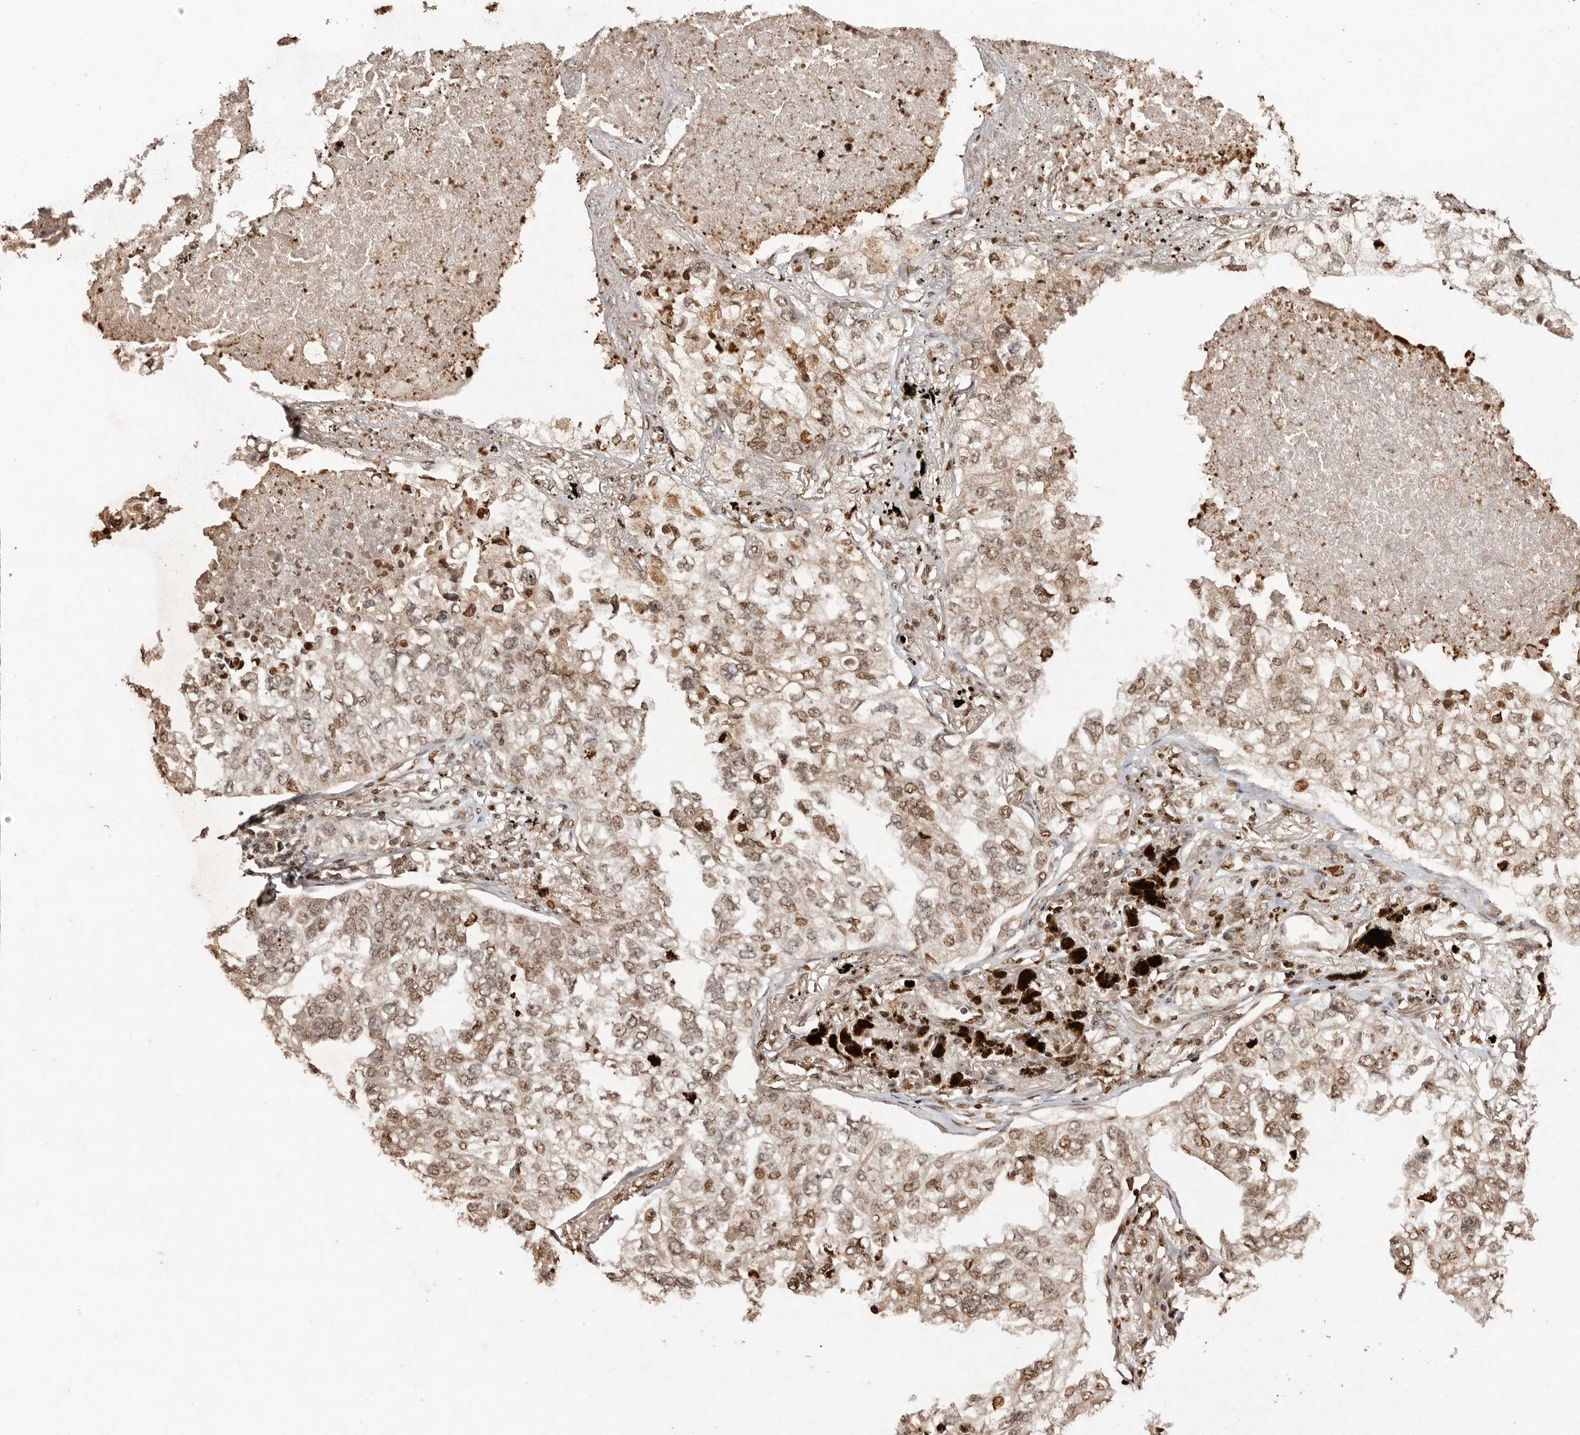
{"staining": {"intensity": "moderate", "quantity": ">75%", "location": "cytoplasmic/membranous,nuclear"}, "tissue": "lung cancer", "cell_type": "Tumor cells", "image_type": "cancer", "snomed": [{"axis": "morphology", "description": "Adenocarcinoma, NOS"}, {"axis": "topography", "description": "Lung"}], "caption": "High-power microscopy captured an IHC image of lung cancer, revealing moderate cytoplasmic/membranous and nuclear expression in approximately >75% of tumor cells.", "gene": "NOTCH1", "patient": {"sex": "male", "age": 65}}